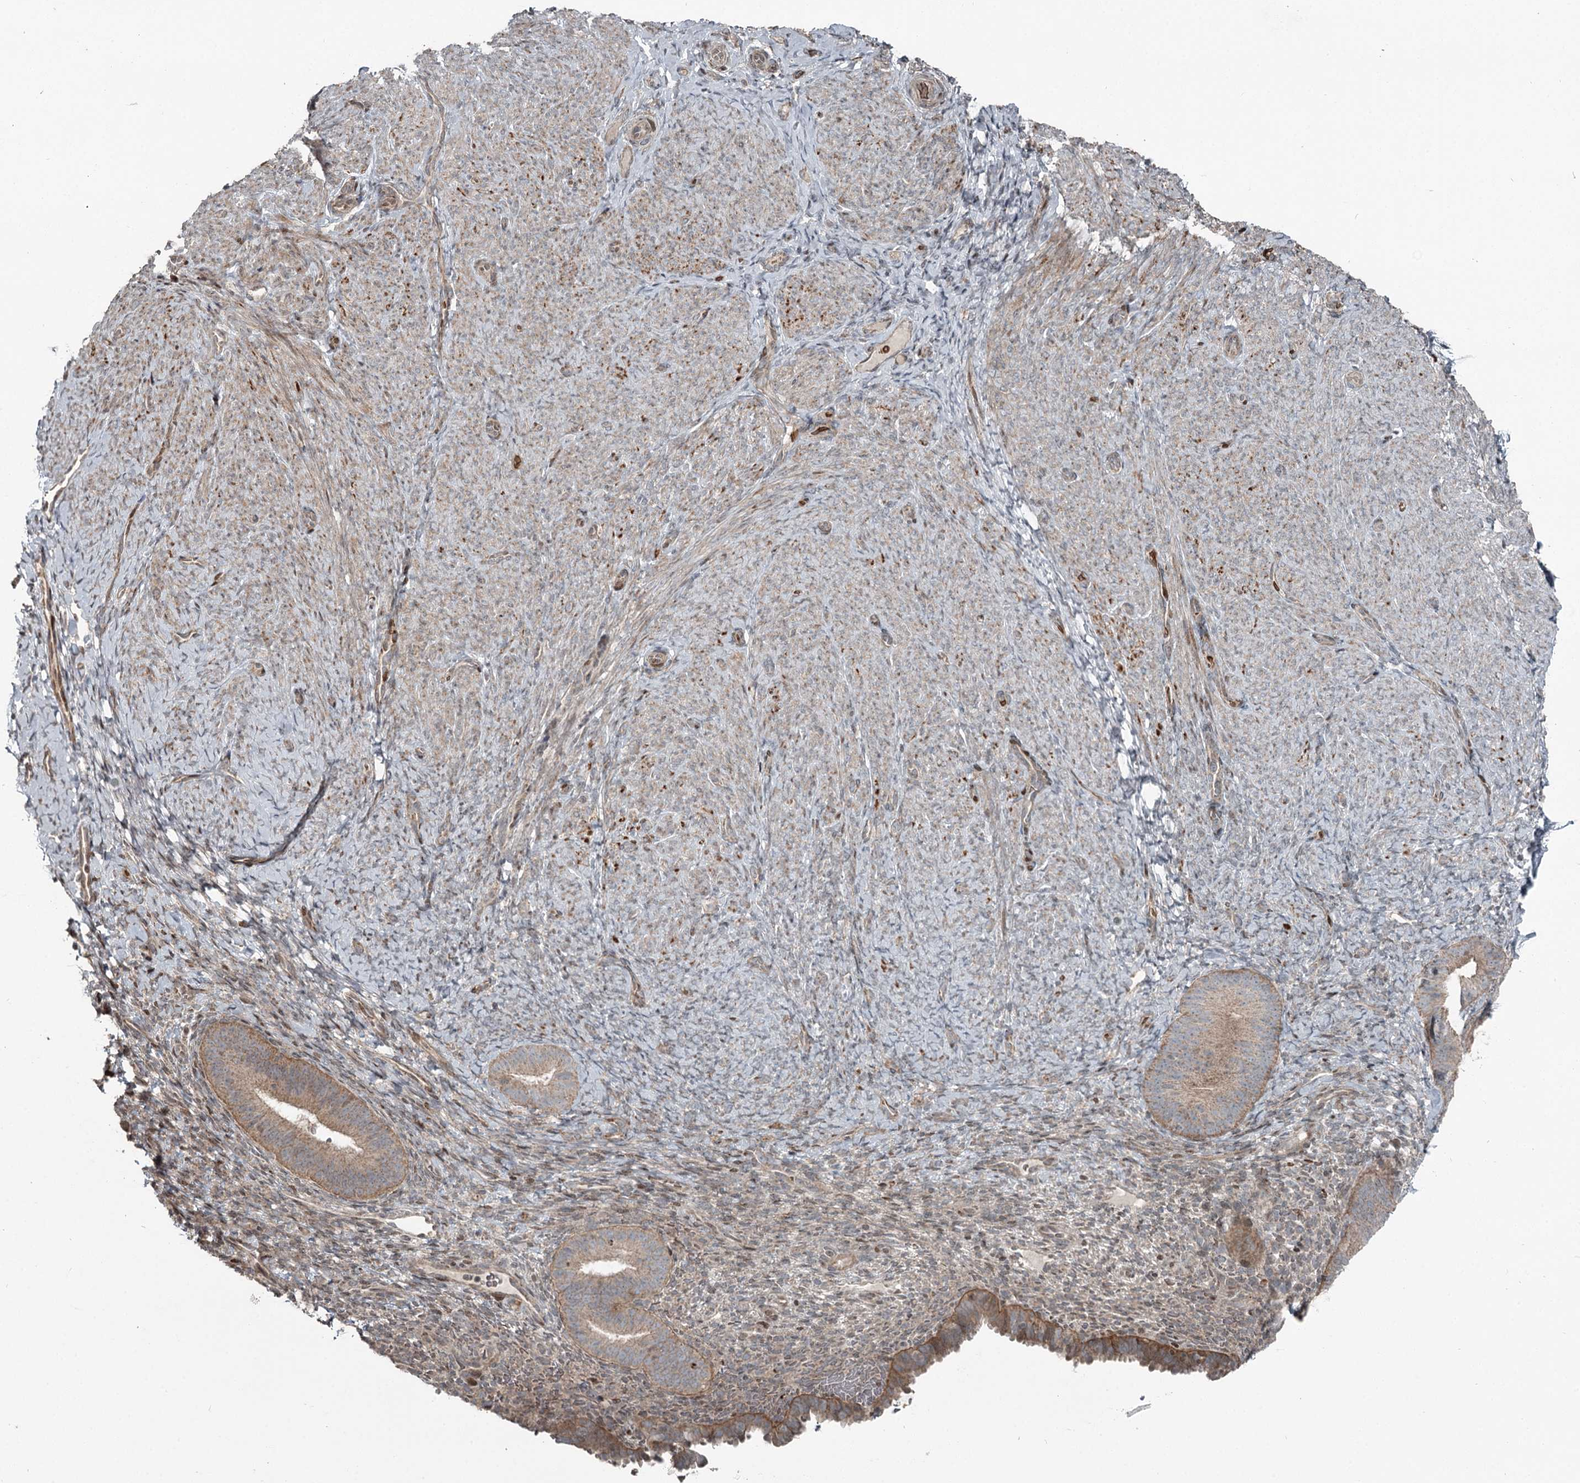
{"staining": {"intensity": "weak", "quantity": "<25%", "location": "cytoplasmic/membranous"}, "tissue": "endometrium", "cell_type": "Cells in endometrial stroma", "image_type": "normal", "snomed": [{"axis": "morphology", "description": "Normal tissue, NOS"}, {"axis": "topography", "description": "Endometrium"}], "caption": "A micrograph of endometrium stained for a protein reveals no brown staining in cells in endometrial stroma.", "gene": "RASSF8", "patient": {"sex": "female", "age": 65}}